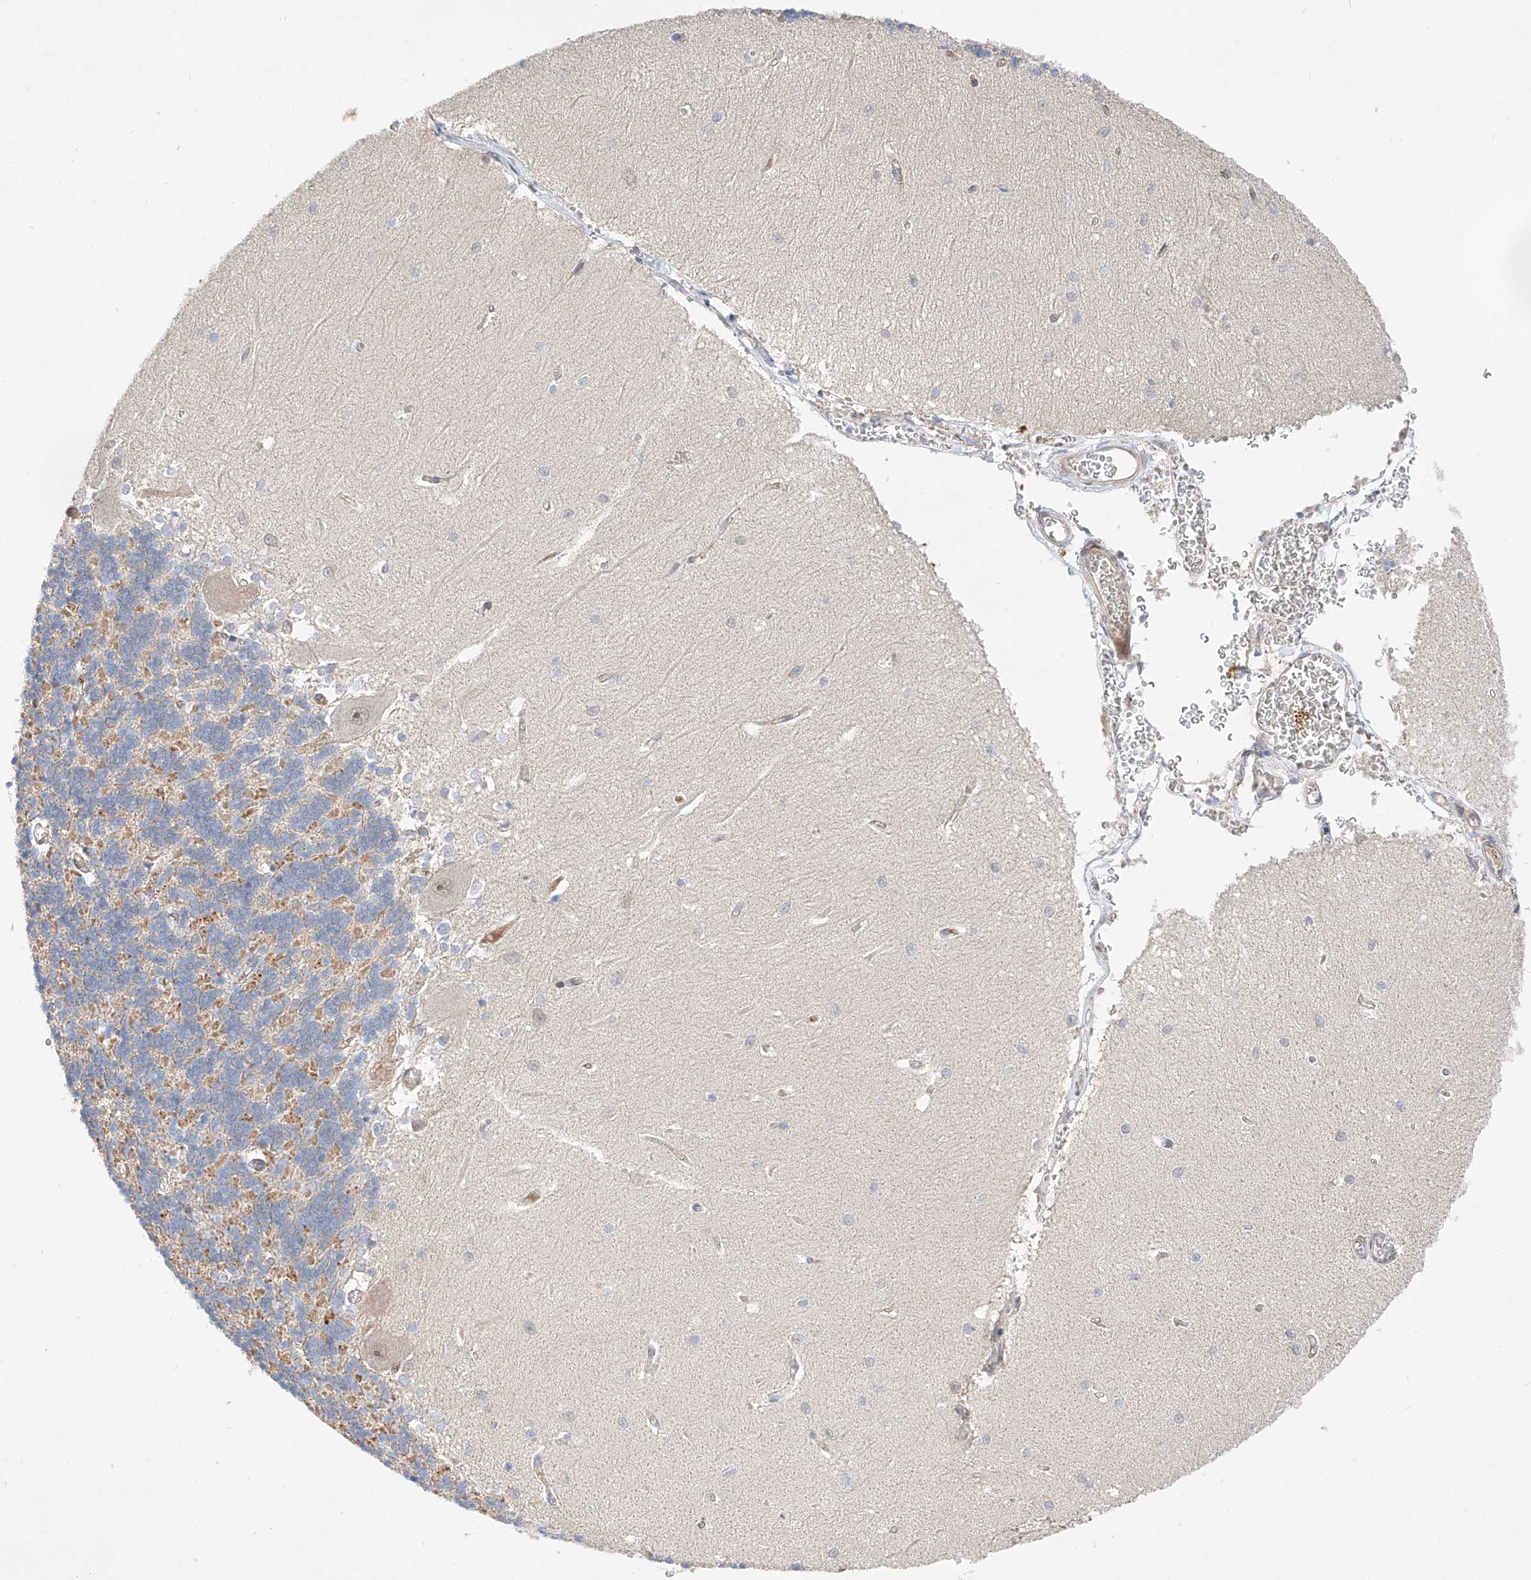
{"staining": {"intensity": "moderate", "quantity": "<25%", "location": "cytoplasmic/membranous"}, "tissue": "cerebellum", "cell_type": "Cells in granular layer", "image_type": "normal", "snomed": [{"axis": "morphology", "description": "Normal tissue, NOS"}, {"axis": "topography", "description": "Cerebellum"}], "caption": "A low amount of moderate cytoplasmic/membranous expression is present in approximately <25% of cells in granular layer in normal cerebellum. The staining was performed using DAB to visualize the protein expression in brown, while the nuclei were stained in blue with hematoxylin (Magnification: 20x).", "gene": "RUSC1", "patient": {"sex": "male", "age": 37}}